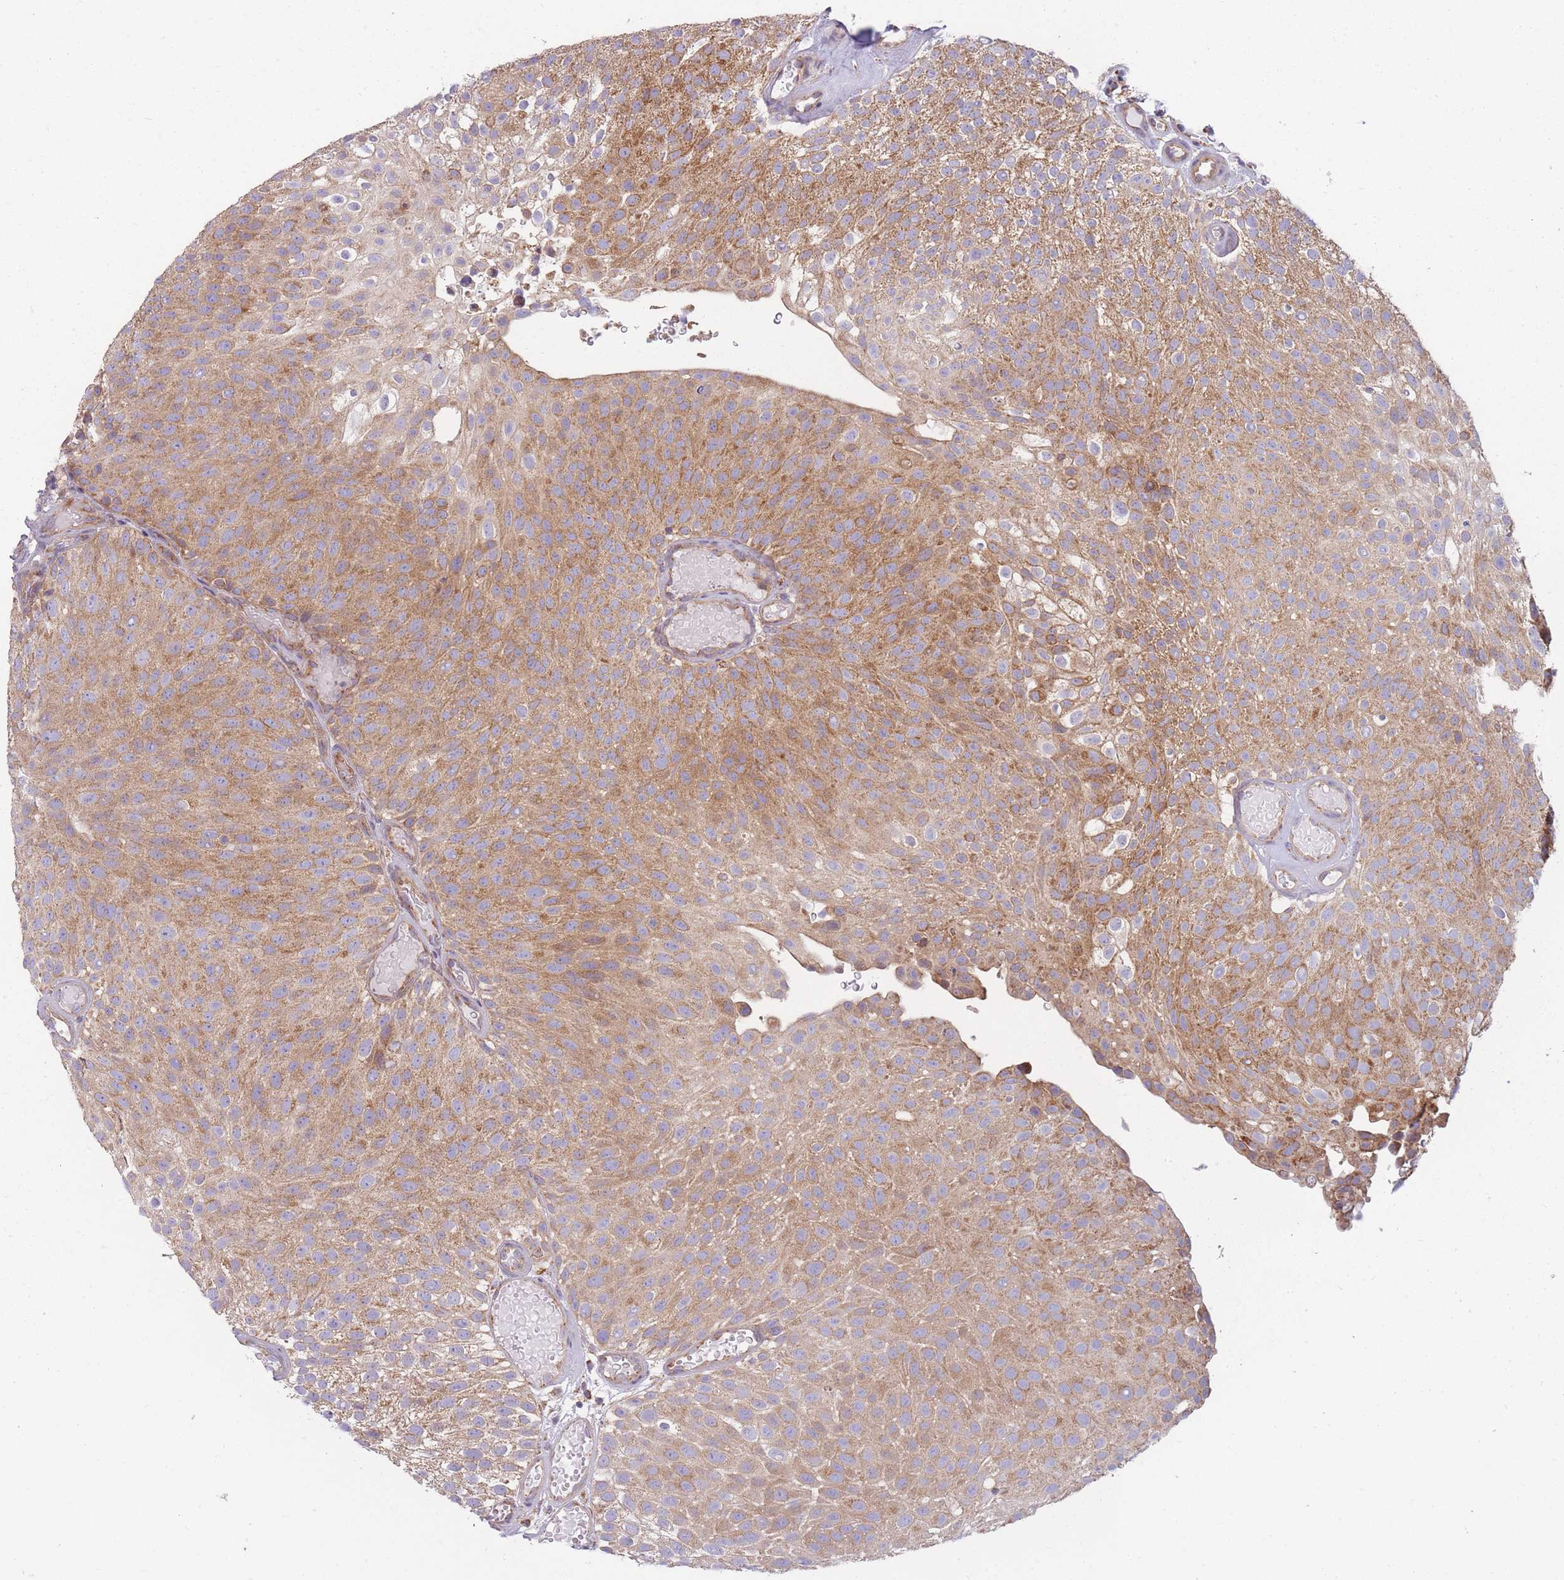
{"staining": {"intensity": "moderate", "quantity": ">75%", "location": "cytoplasmic/membranous"}, "tissue": "urothelial cancer", "cell_type": "Tumor cells", "image_type": "cancer", "snomed": [{"axis": "morphology", "description": "Urothelial carcinoma, Low grade"}, {"axis": "topography", "description": "Urinary bladder"}], "caption": "The photomicrograph reveals staining of low-grade urothelial carcinoma, revealing moderate cytoplasmic/membranous protein staining (brown color) within tumor cells.", "gene": "NDUFA9", "patient": {"sex": "male", "age": 78}}